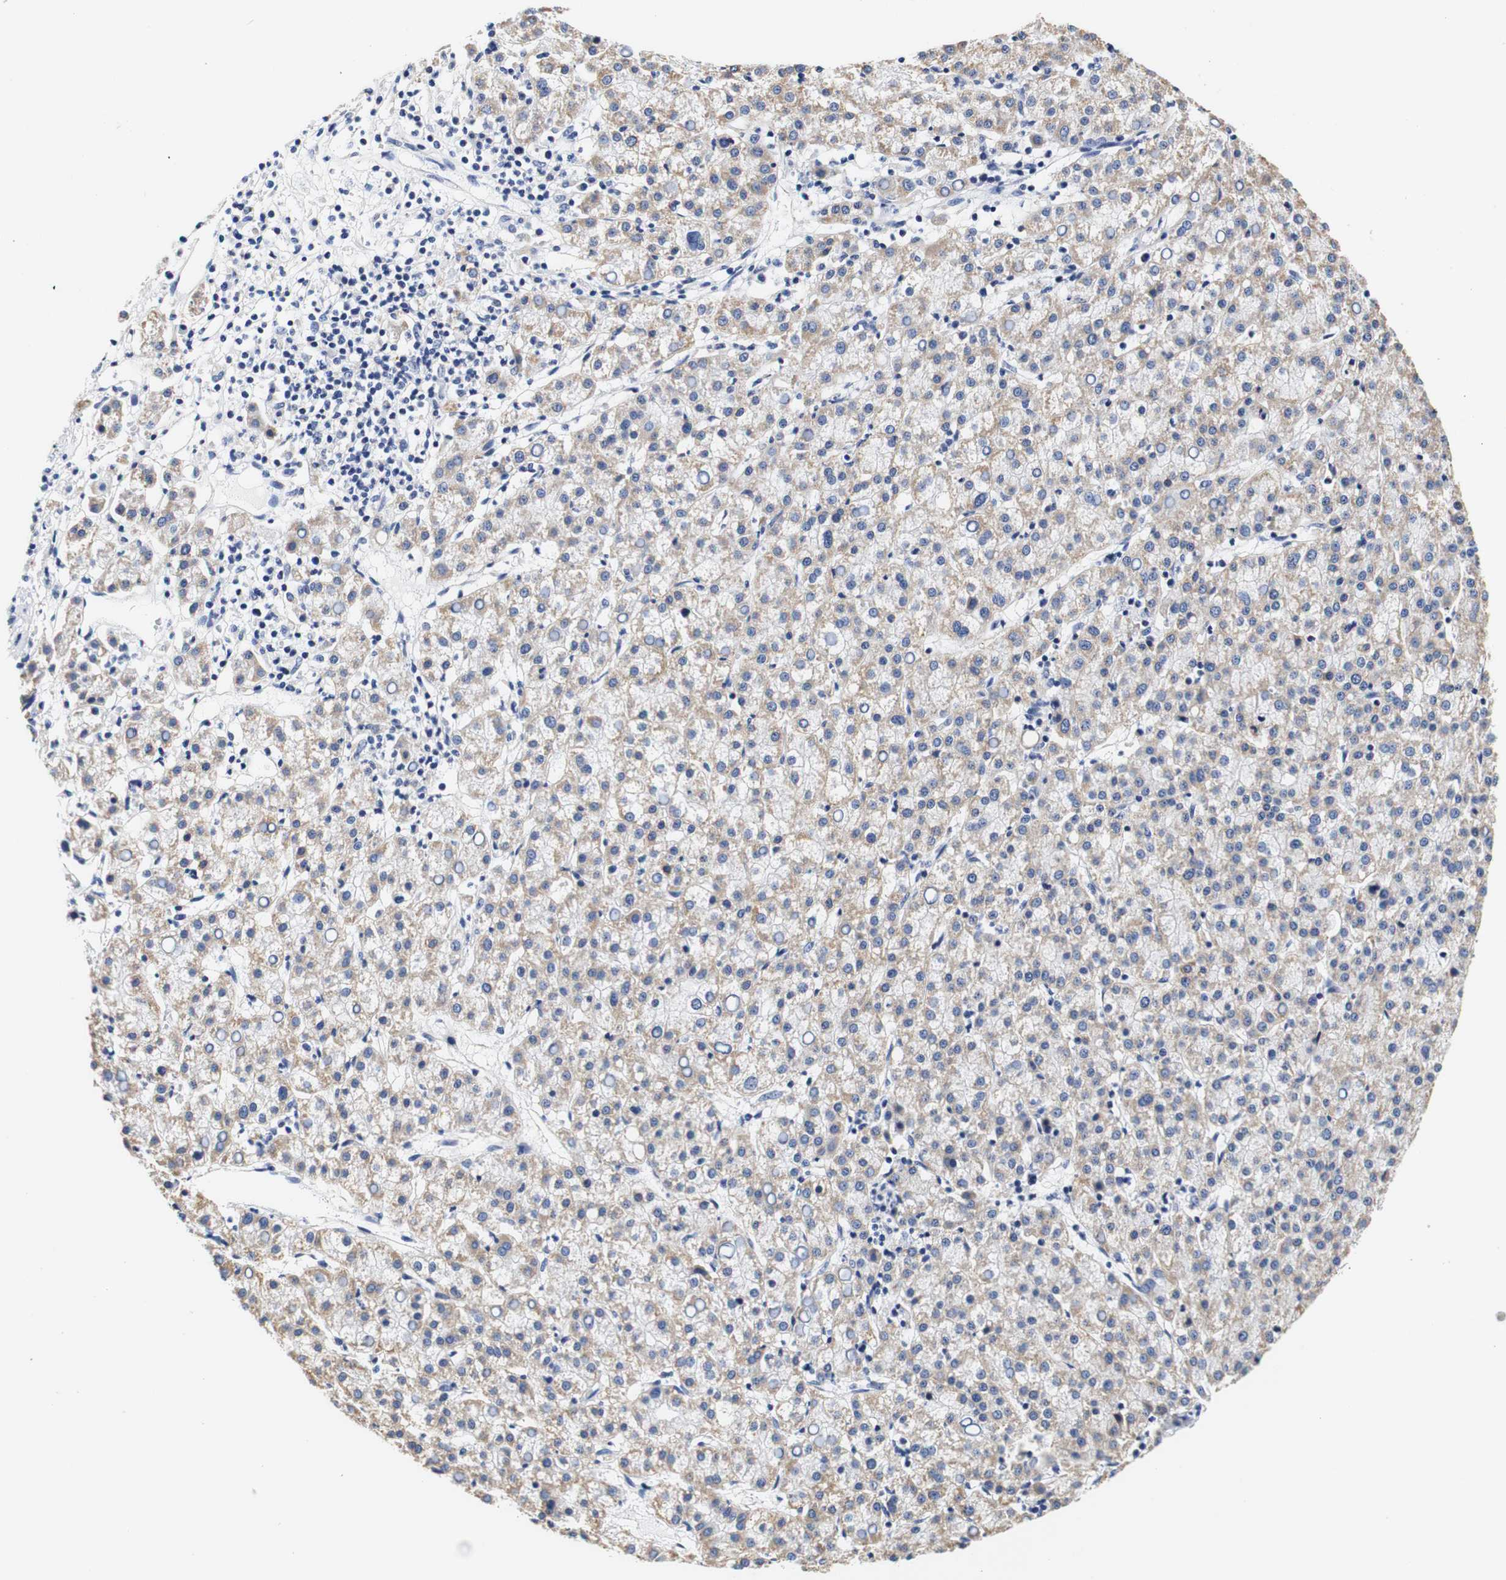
{"staining": {"intensity": "moderate", "quantity": ">75%", "location": "cytoplasmic/membranous"}, "tissue": "liver cancer", "cell_type": "Tumor cells", "image_type": "cancer", "snomed": [{"axis": "morphology", "description": "Carcinoma, Hepatocellular, NOS"}, {"axis": "topography", "description": "Liver"}], "caption": "DAB (3,3'-diaminobenzidine) immunohistochemical staining of hepatocellular carcinoma (liver) exhibits moderate cytoplasmic/membranous protein positivity in approximately >75% of tumor cells.", "gene": "CAMK4", "patient": {"sex": "female", "age": 58}}